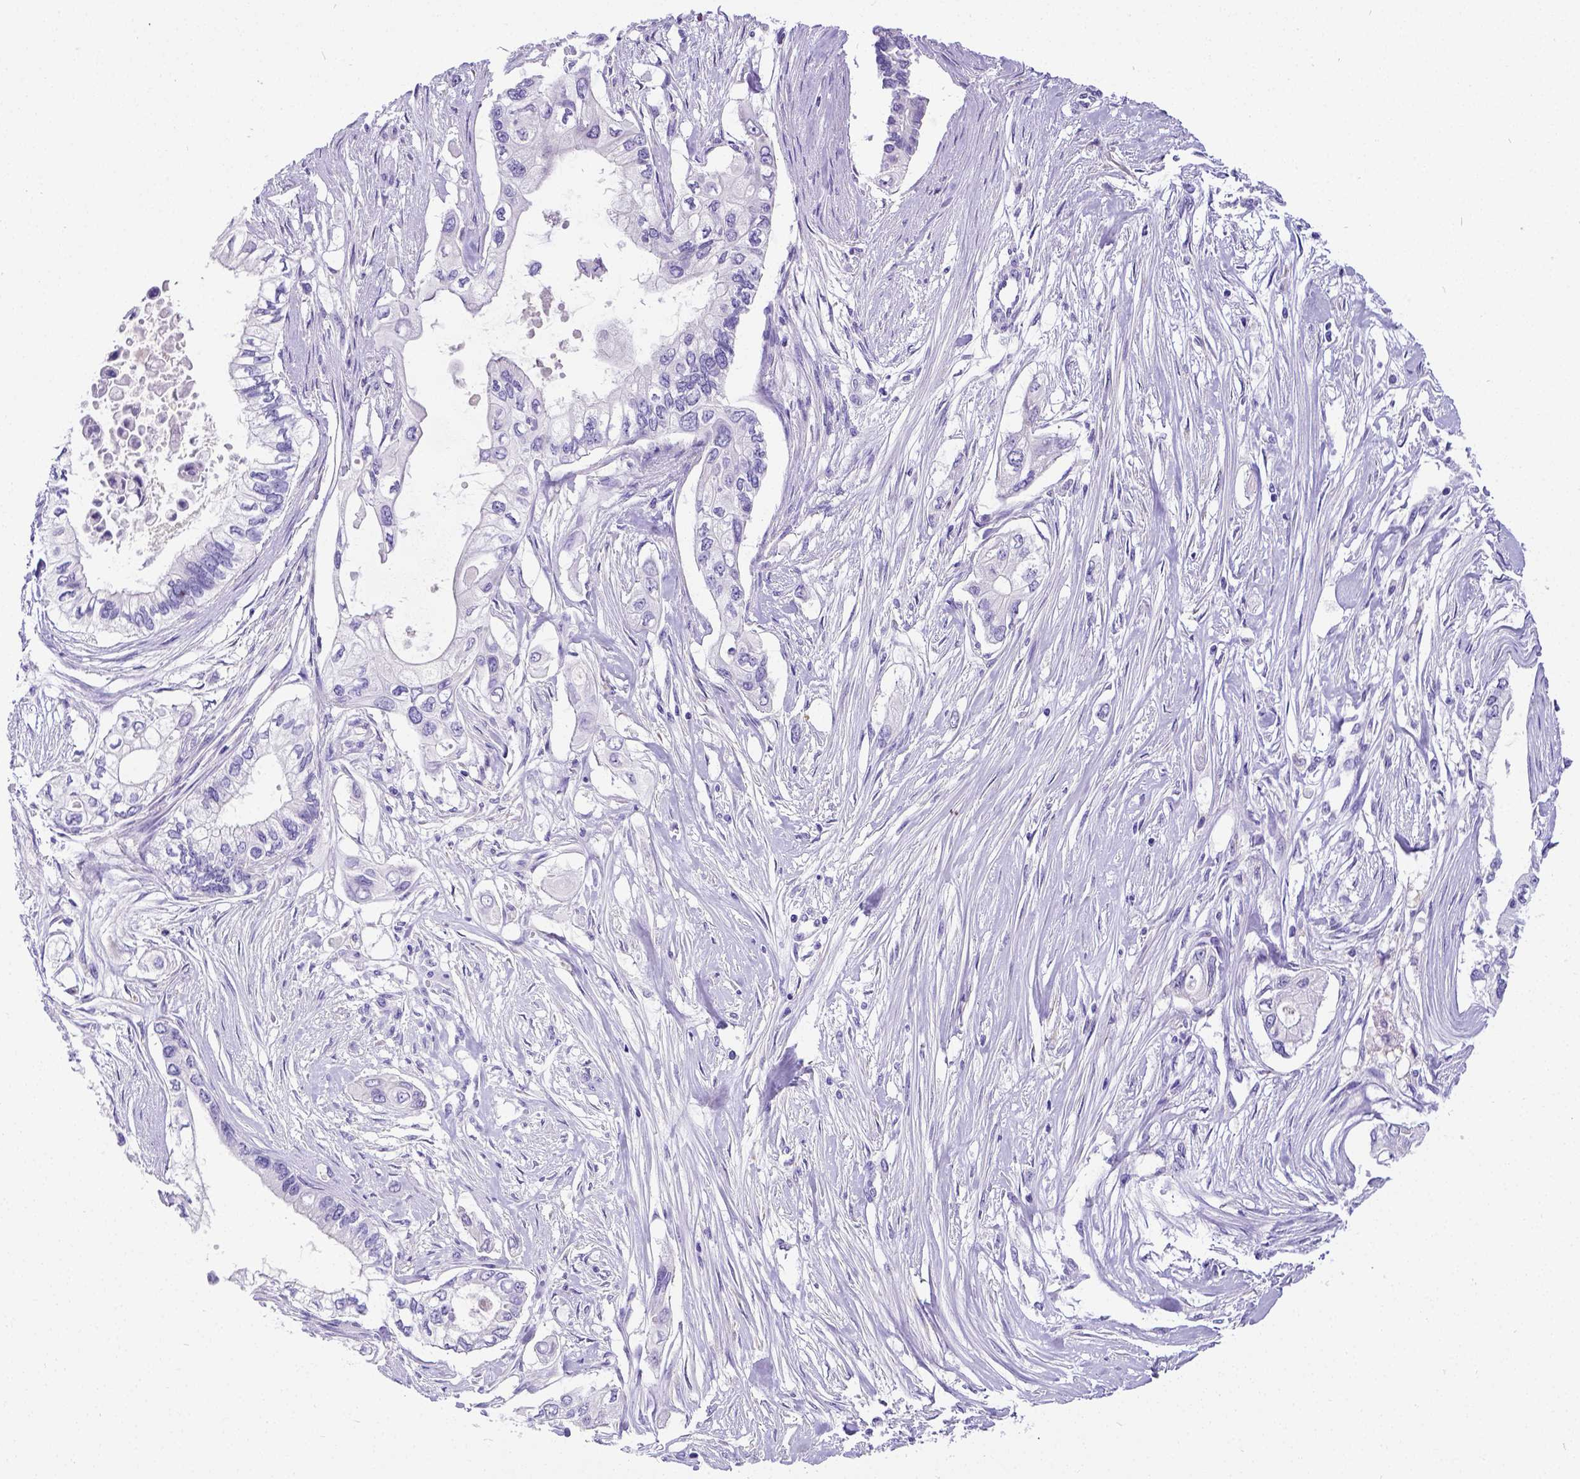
{"staining": {"intensity": "negative", "quantity": "none", "location": "none"}, "tissue": "pancreatic cancer", "cell_type": "Tumor cells", "image_type": "cancer", "snomed": [{"axis": "morphology", "description": "Adenocarcinoma, NOS"}, {"axis": "topography", "description": "Pancreas"}], "caption": "Protein analysis of pancreatic cancer (adenocarcinoma) reveals no significant expression in tumor cells.", "gene": "SATB2", "patient": {"sex": "female", "age": 63}}